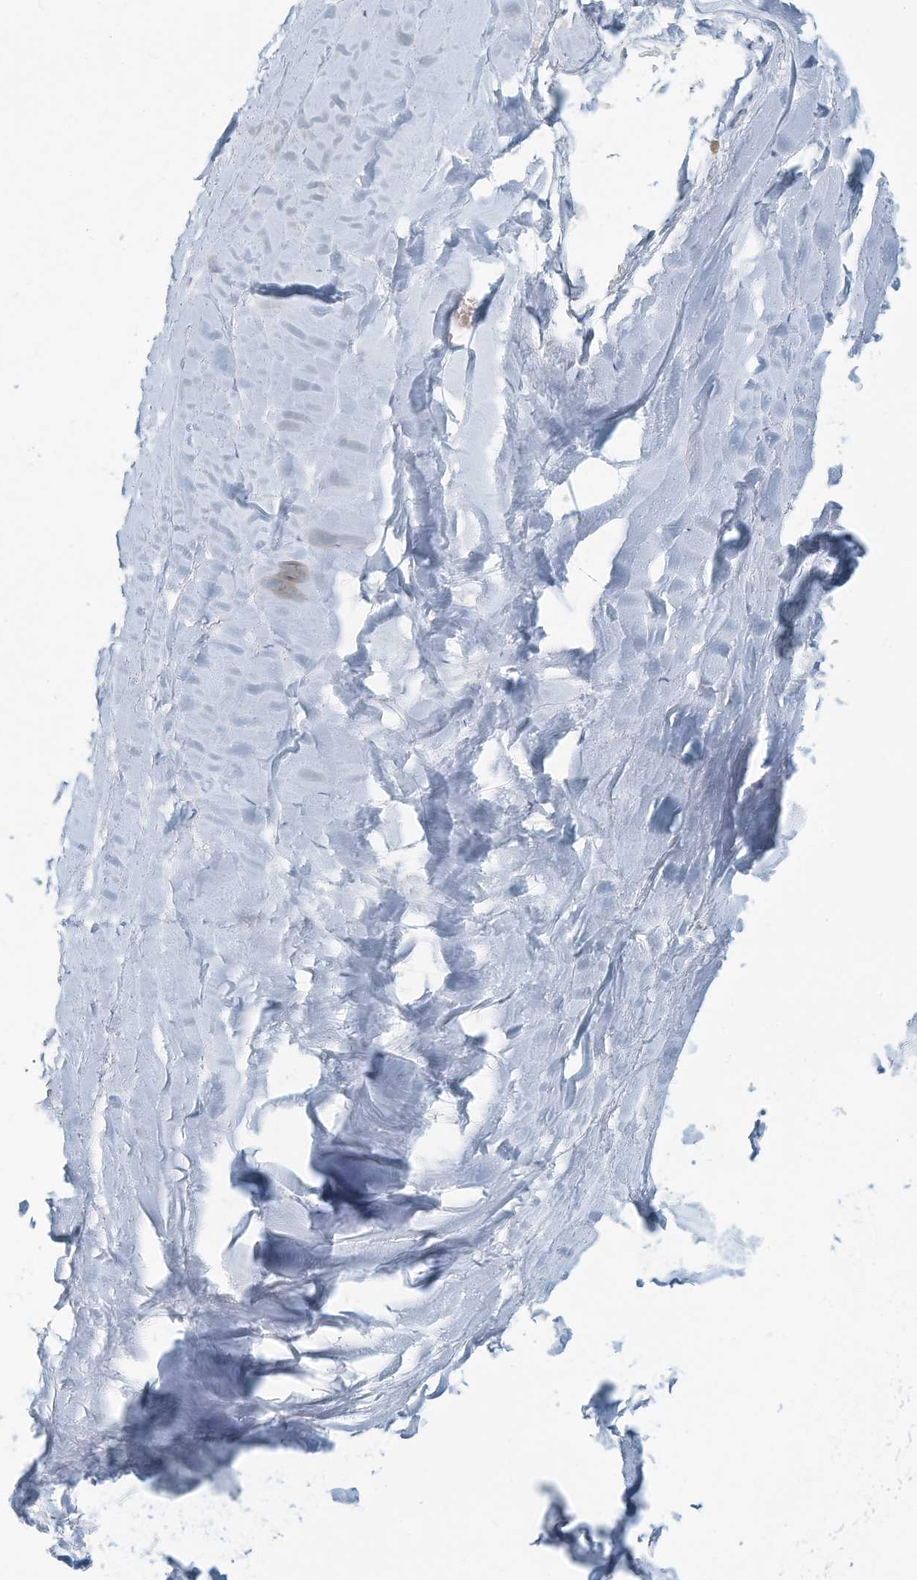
{"staining": {"intensity": "negative", "quantity": "none", "location": "none"}, "tissue": "adipose tissue", "cell_type": "Adipocytes", "image_type": "normal", "snomed": [{"axis": "morphology", "description": "Normal tissue, NOS"}, {"axis": "morphology", "description": "Basal cell carcinoma"}, {"axis": "topography", "description": "Skin"}], "caption": "Image shows no protein positivity in adipocytes of unremarkable adipose tissue.", "gene": "ERI2", "patient": {"sex": "female", "age": 89}}